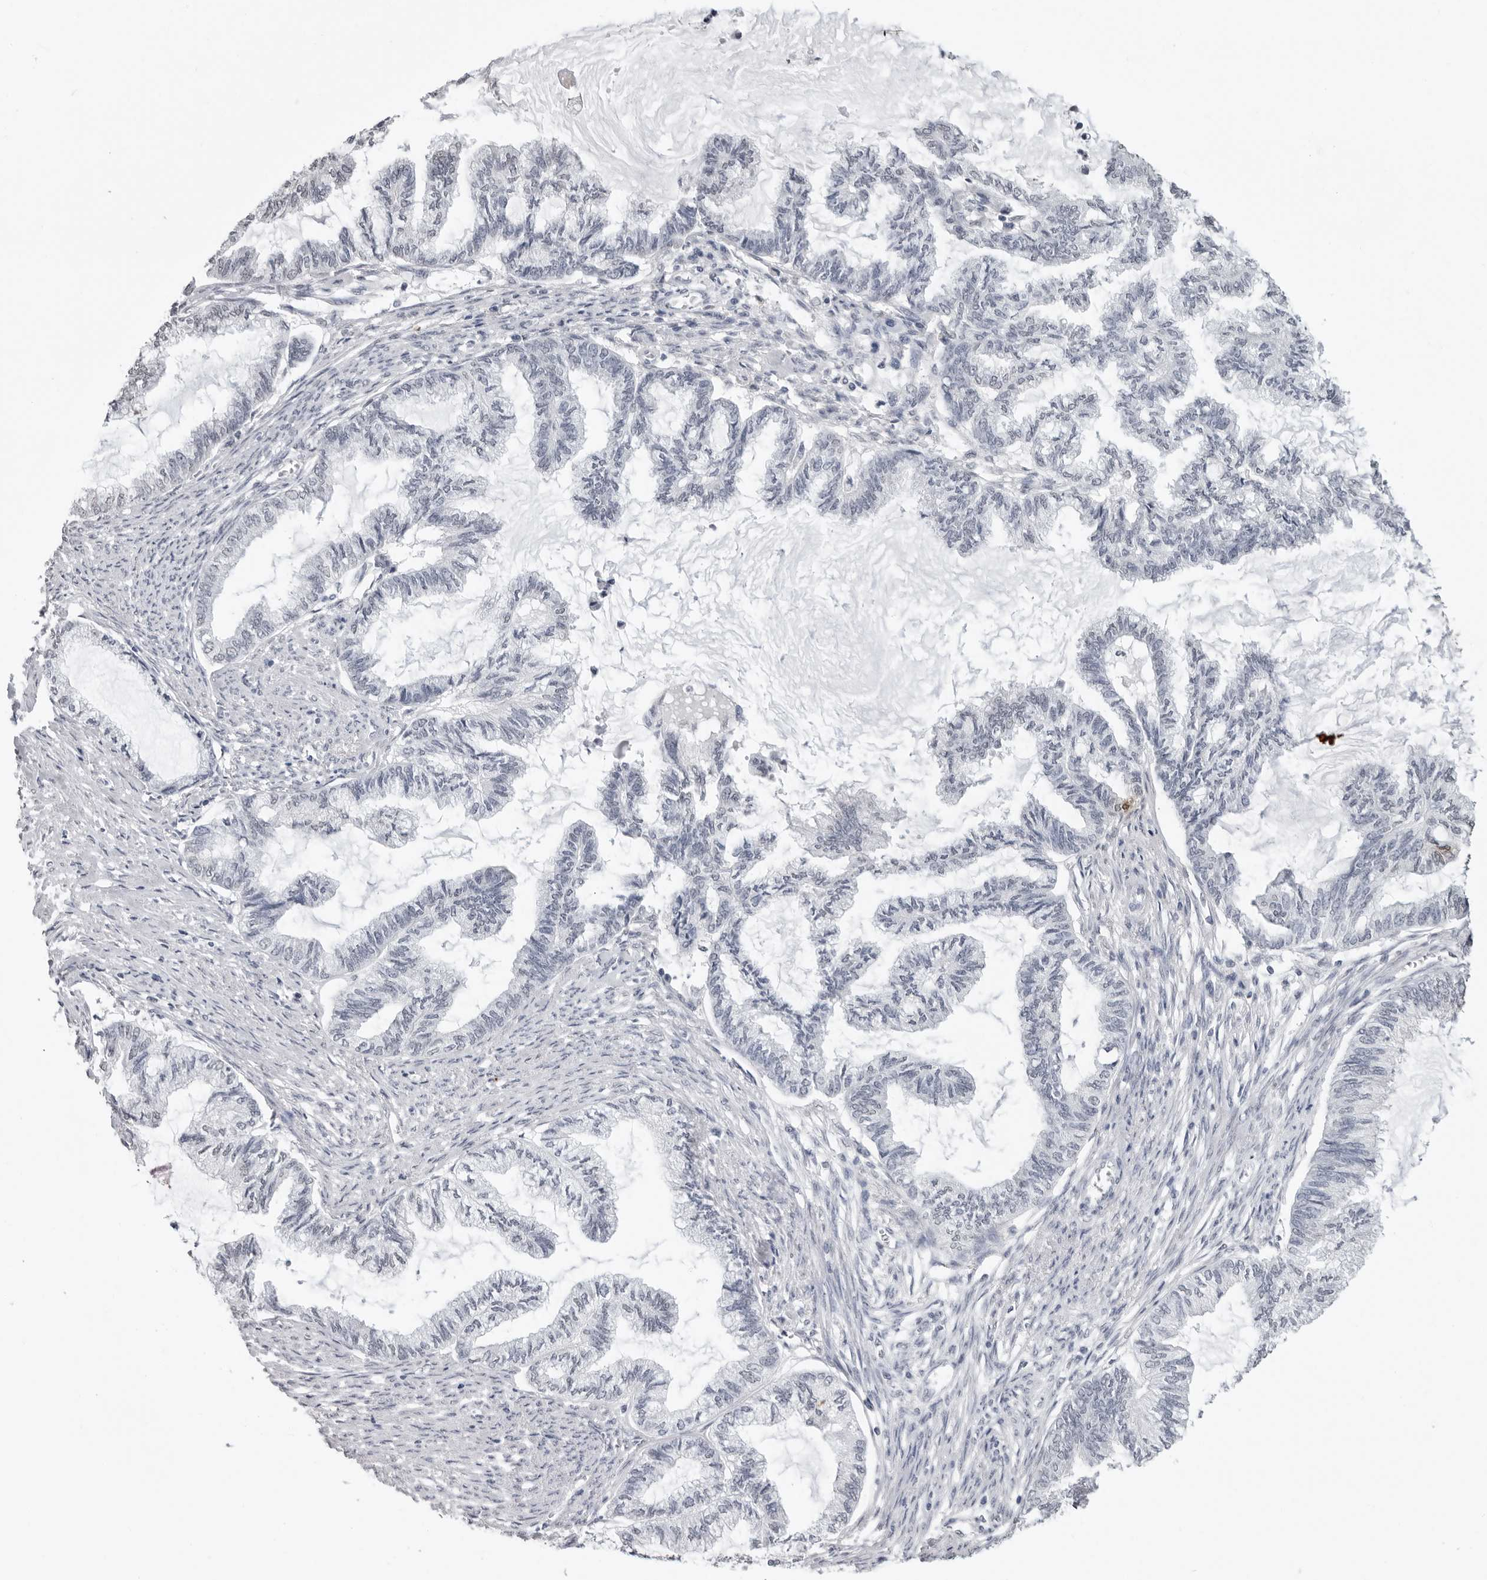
{"staining": {"intensity": "negative", "quantity": "none", "location": "none"}, "tissue": "endometrial cancer", "cell_type": "Tumor cells", "image_type": "cancer", "snomed": [{"axis": "morphology", "description": "Adenocarcinoma, NOS"}, {"axis": "topography", "description": "Endometrium"}], "caption": "High magnification brightfield microscopy of endometrial cancer stained with DAB (3,3'-diaminobenzidine) (brown) and counterstained with hematoxylin (blue): tumor cells show no significant expression.", "gene": "HEPACAM", "patient": {"sex": "female", "age": 86}}